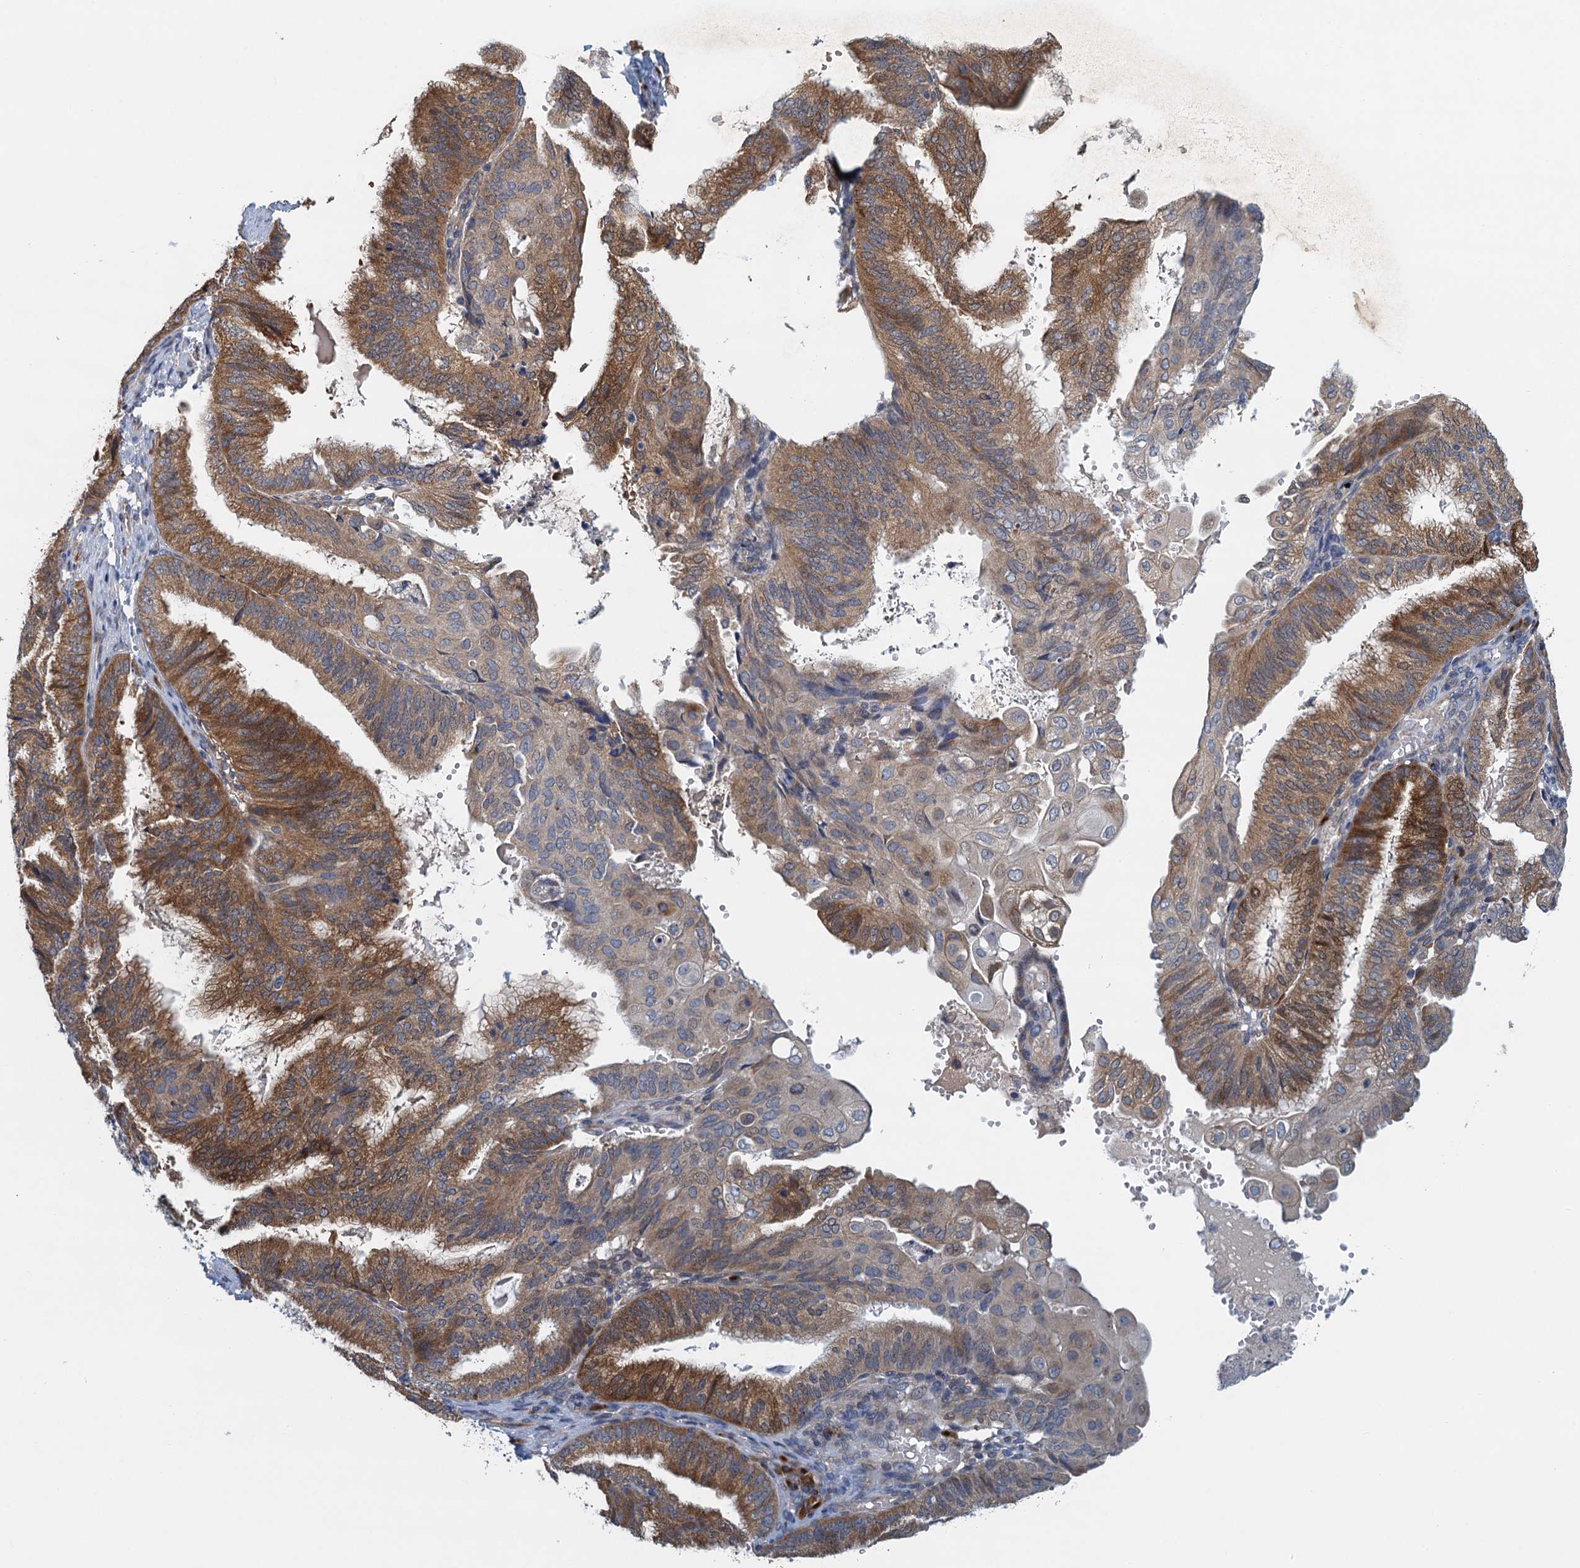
{"staining": {"intensity": "strong", "quantity": "25%-75%", "location": "cytoplasmic/membranous"}, "tissue": "endometrial cancer", "cell_type": "Tumor cells", "image_type": "cancer", "snomed": [{"axis": "morphology", "description": "Adenocarcinoma, NOS"}, {"axis": "topography", "description": "Endometrium"}], "caption": "Tumor cells display high levels of strong cytoplasmic/membranous expression in approximately 25%-75% of cells in human endometrial cancer (adenocarcinoma). Nuclei are stained in blue.", "gene": "ALG2", "patient": {"sex": "female", "age": 49}}